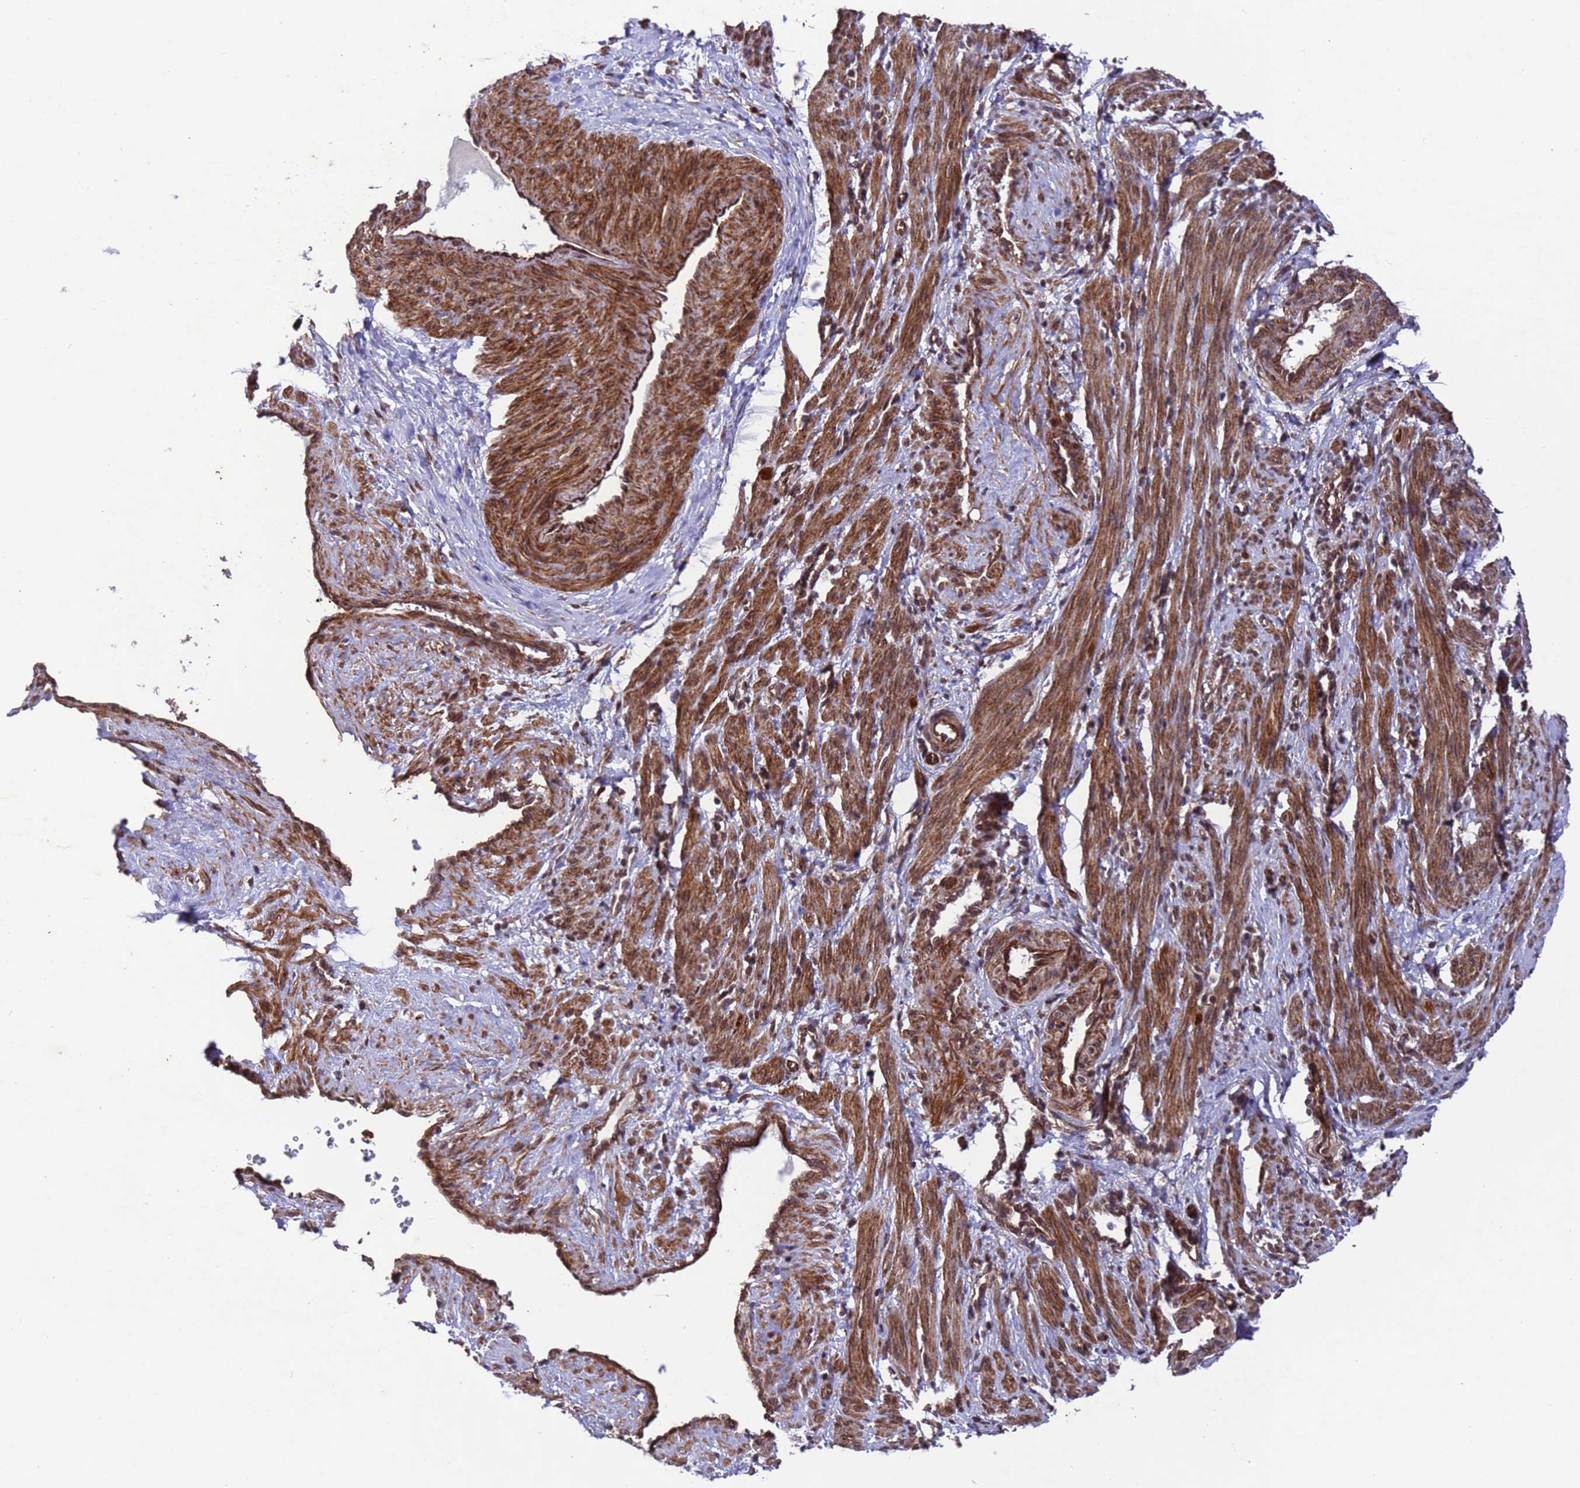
{"staining": {"intensity": "moderate", "quantity": ">75%", "location": "cytoplasmic/membranous,nuclear"}, "tissue": "smooth muscle", "cell_type": "Smooth muscle cells", "image_type": "normal", "snomed": [{"axis": "morphology", "description": "Normal tissue, NOS"}, {"axis": "topography", "description": "Endometrium"}], "caption": "Brown immunohistochemical staining in benign smooth muscle shows moderate cytoplasmic/membranous,nuclear positivity in approximately >75% of smooth muscle cells.", "gene": "VSTM4", "patient": {"sex": "female", "age": 33}}